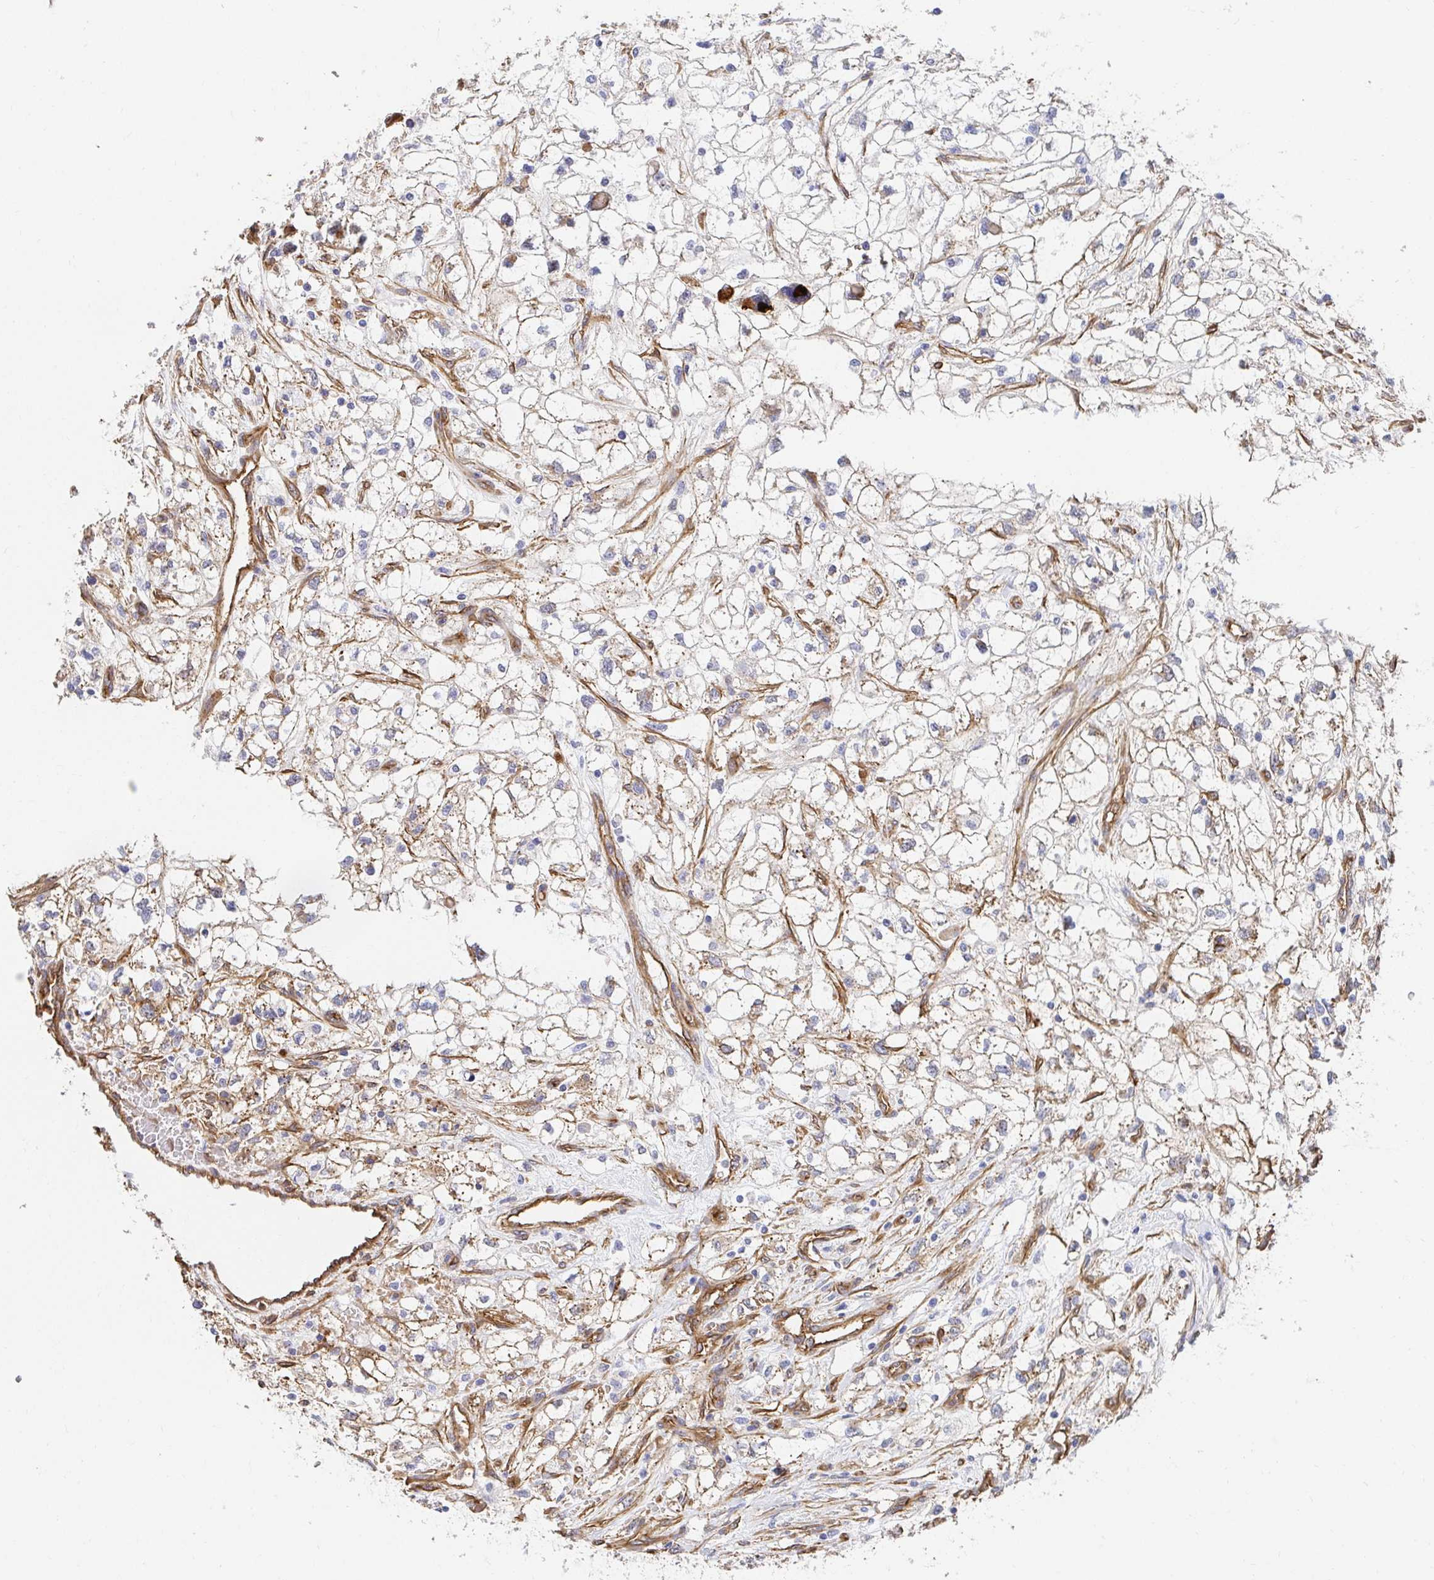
{"staining": {"intensity": "moderate", "quantity": "25%-75%", "location": "cytoplasmic/membranous"}, "tissue": "renal cancer", "cell_type": "Tumor cells", "image_type": "cancer", "snomed": [{"axis": "morphology", "description": "Adenocarcinoma, NOS"}, {"axis": "topography", "description": "Kidney"}], "caption": "This is an image of immunohistochemistry staining of renal cancer (adenocarcinoma), which shows moderate positivity in the cytoplasmic/membranous of tumor cells.", "gene": "CTTN", "patient": {"sex": "male", "age": 59}}